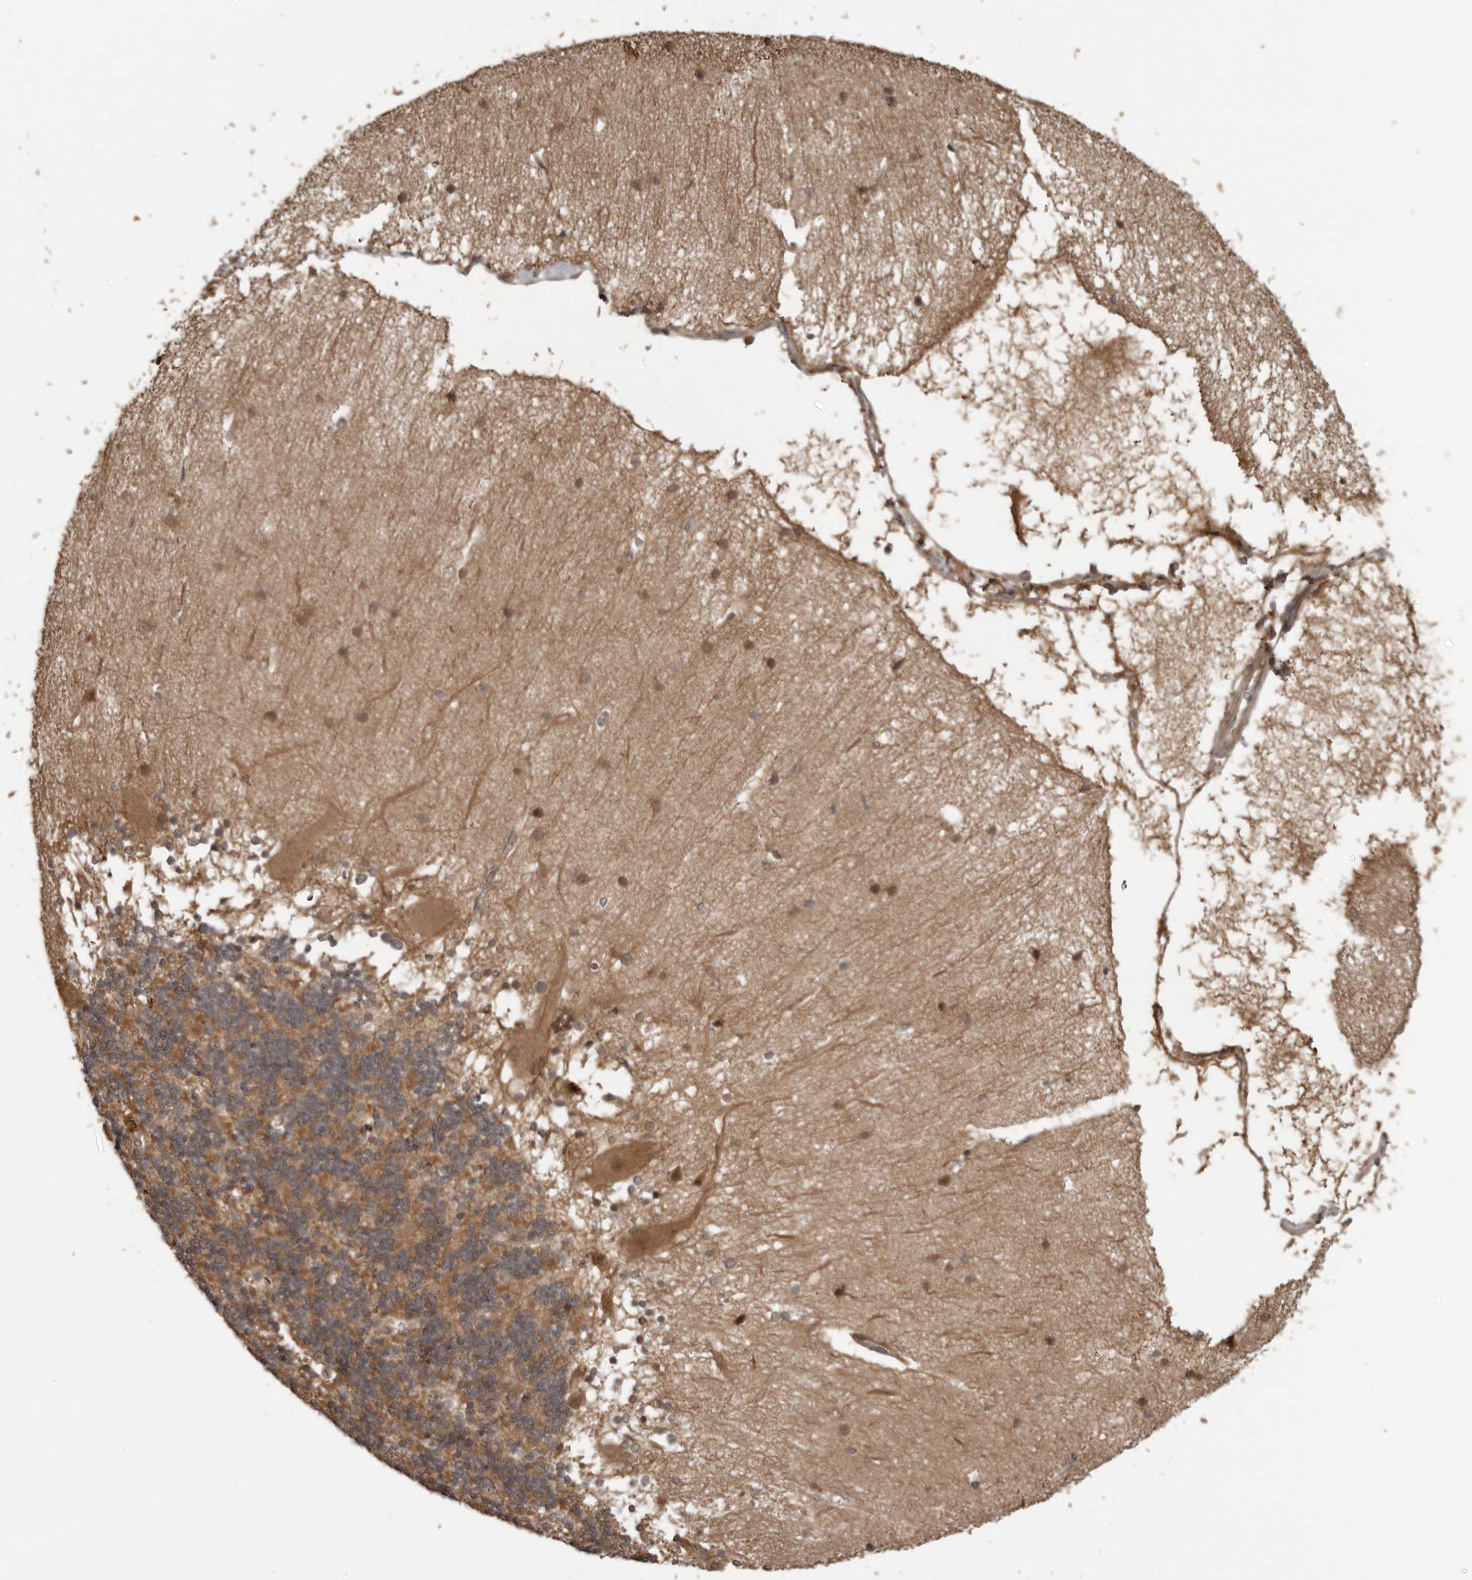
{"staining": {"intensity": "moderate", "quantity": ">75%", "location": "cytoplasmic/membranous"}, "tissue": "cerebellum", "cell_type": "Cells in granular layer", "image_type": "normal", "snomed": [{"axis": "morphology", "description": "Normal tissue, NOS"}, {"axis": "topography", "description": "Cerebellum"}], "caption": "Protein analysis of unremarkable cerebellum exhibits moderate cytoplasmic/membranous staining in approximately >75% of cells in granular layer.", "gene": "AKAP7", "patient": {"sex": "female", "age": 54}}